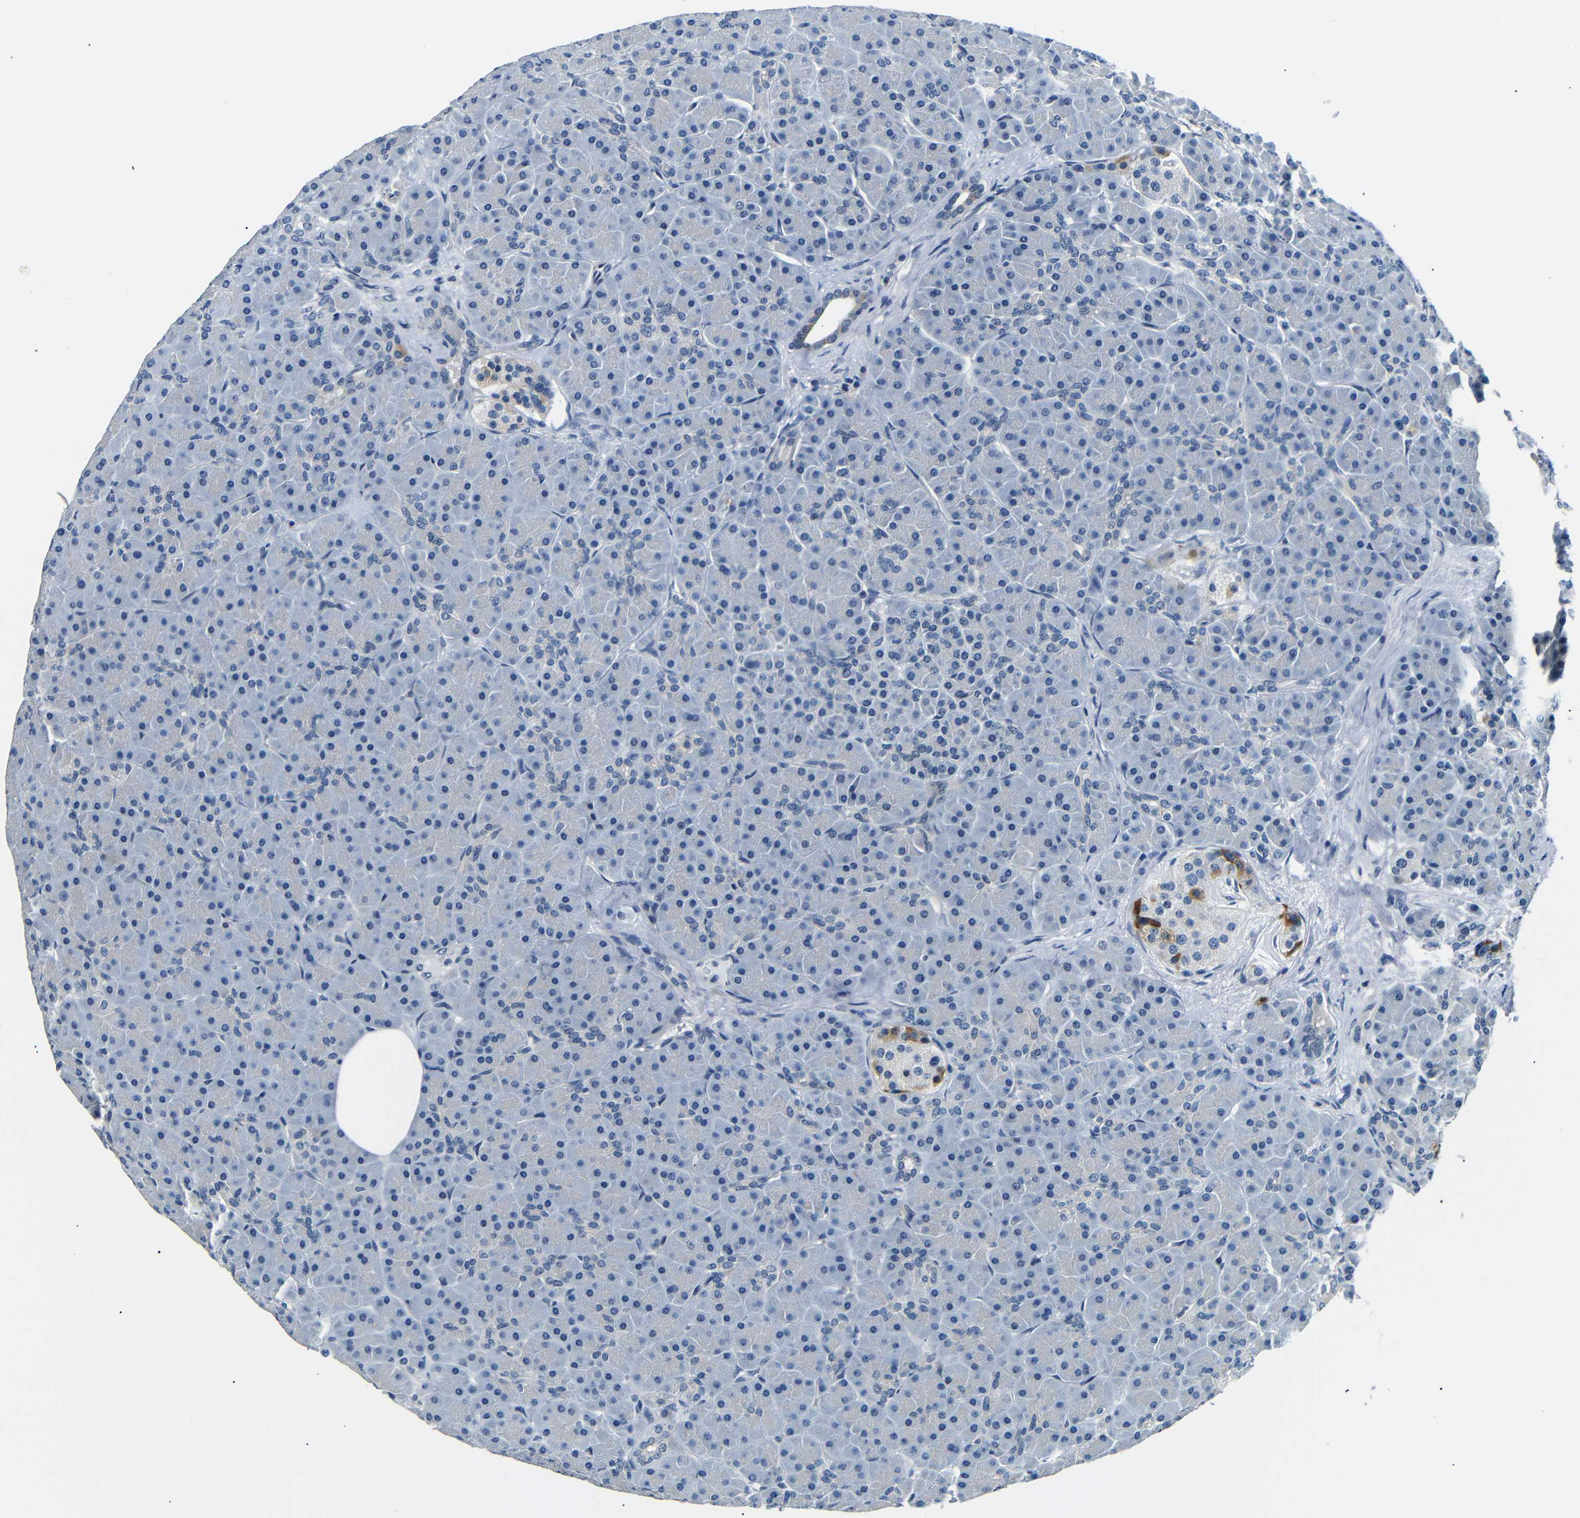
{"staining": {"intensity": "negative", "quantity": "none", "location": "none"}, "tissue": "pancreas", "cell_type": "Exocrine glandular cells", "image_type": "normal", "snomed": [{"axis": "morphology", "description": "Normal tissue, NOS"}, {"axis": "topography", "description": "Pancreas"}], "caption": "DAB (3,3'-diaminobenzidine) immunohistochemical staining of normal pancreas reveals no significant expression in exocrine glandular cells.", "gene": "TAFA1", "patient": {"sex": "male", "age": 66}}